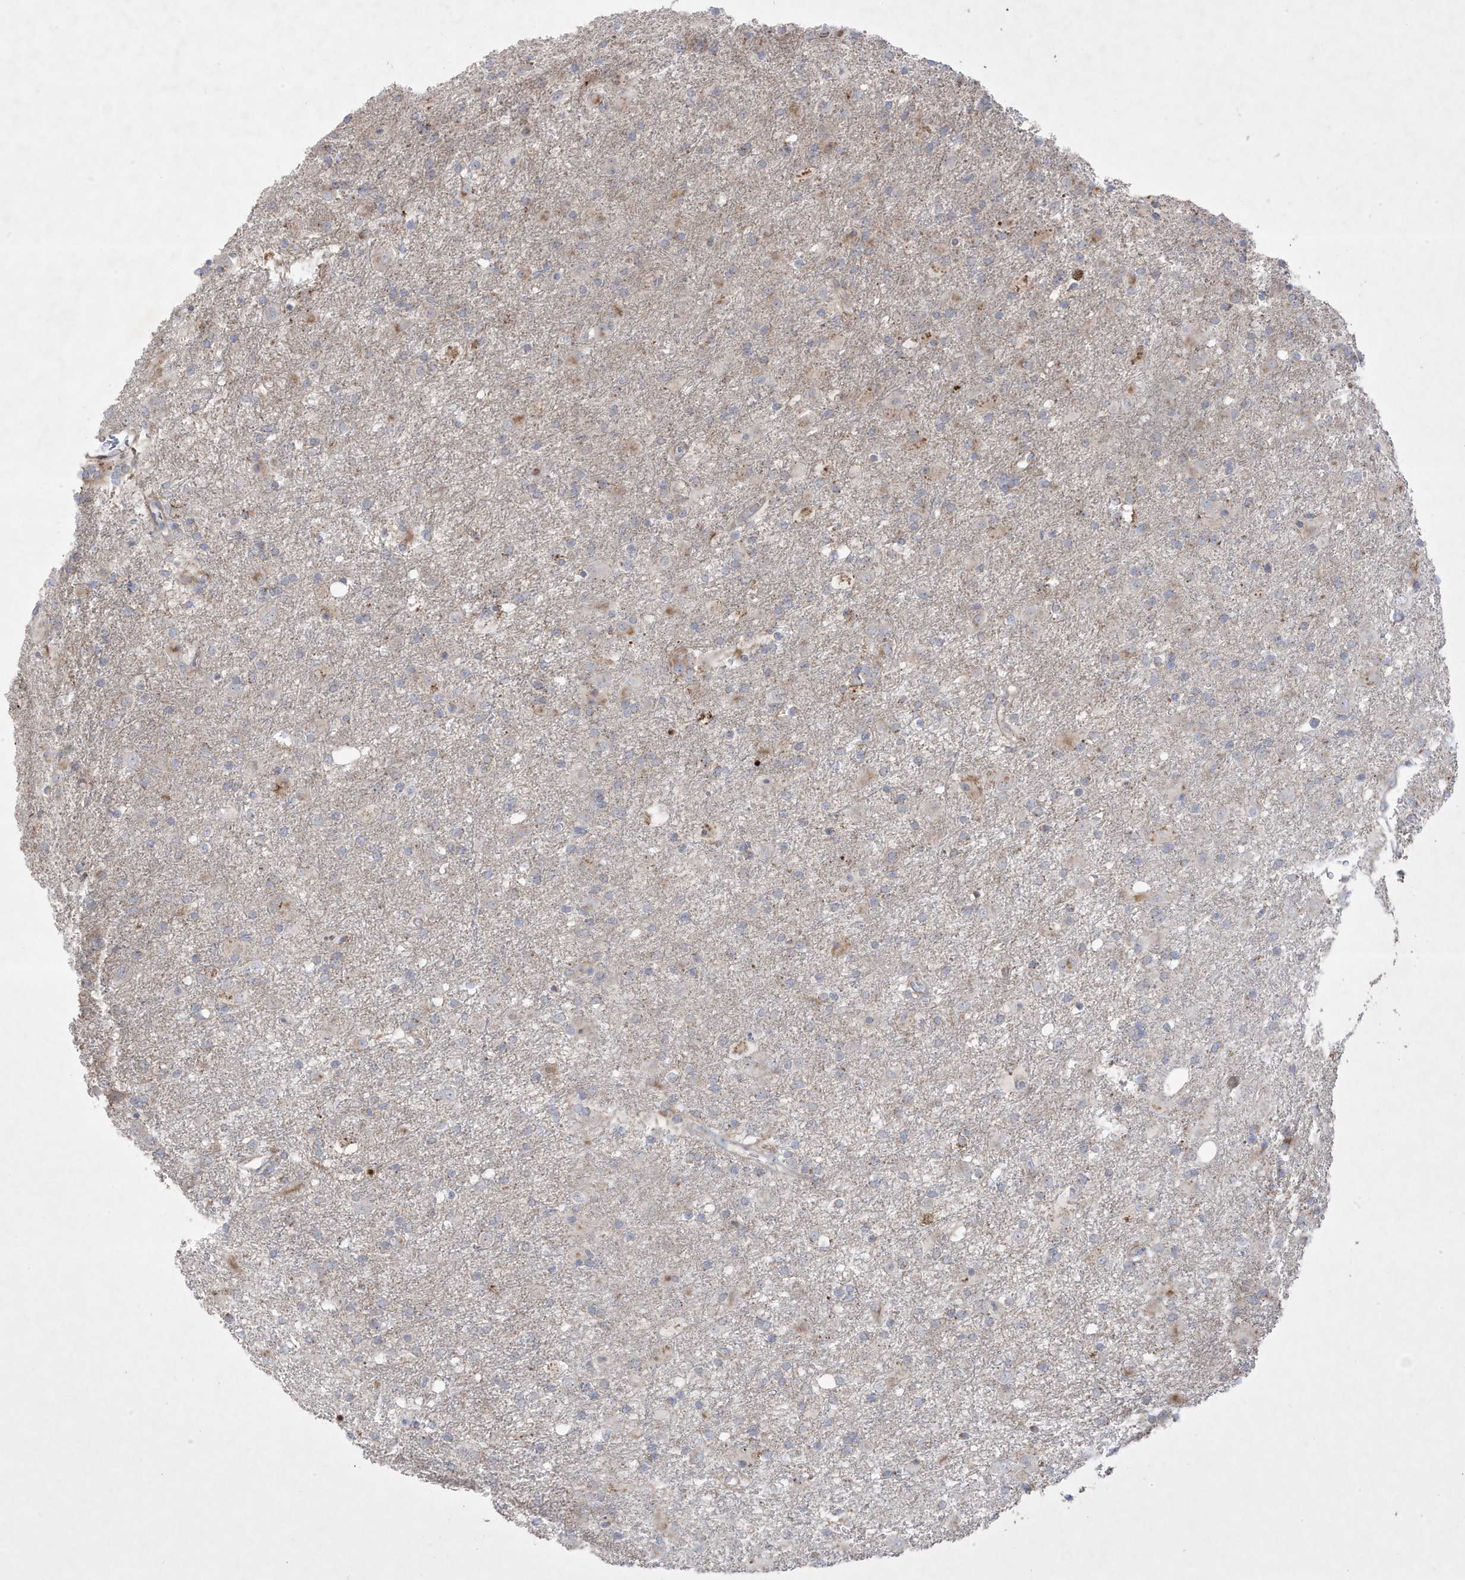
{"staining": {"intensity": "moderate", "quantity": "<25%", "location": "cytoplasmic/membranous"}, "tissue": "glioma", "cell_type": "Tumor cells", "image_type": "cancer", "snomed": [{"axis": "morphology", "description": "Glioma, malignant, Low grade"}, {"axis": "topography", "description": "Brain"}], "caption": "Immunohistochemistry (IHC) (DAB) staining of human glioma exhibits moderate cytoplasmic/membranous protein positivity in approximately <25% of tumor cells.", "gene": "ADAMTSL3", "patient": {"sex": "male", "age": 65}}